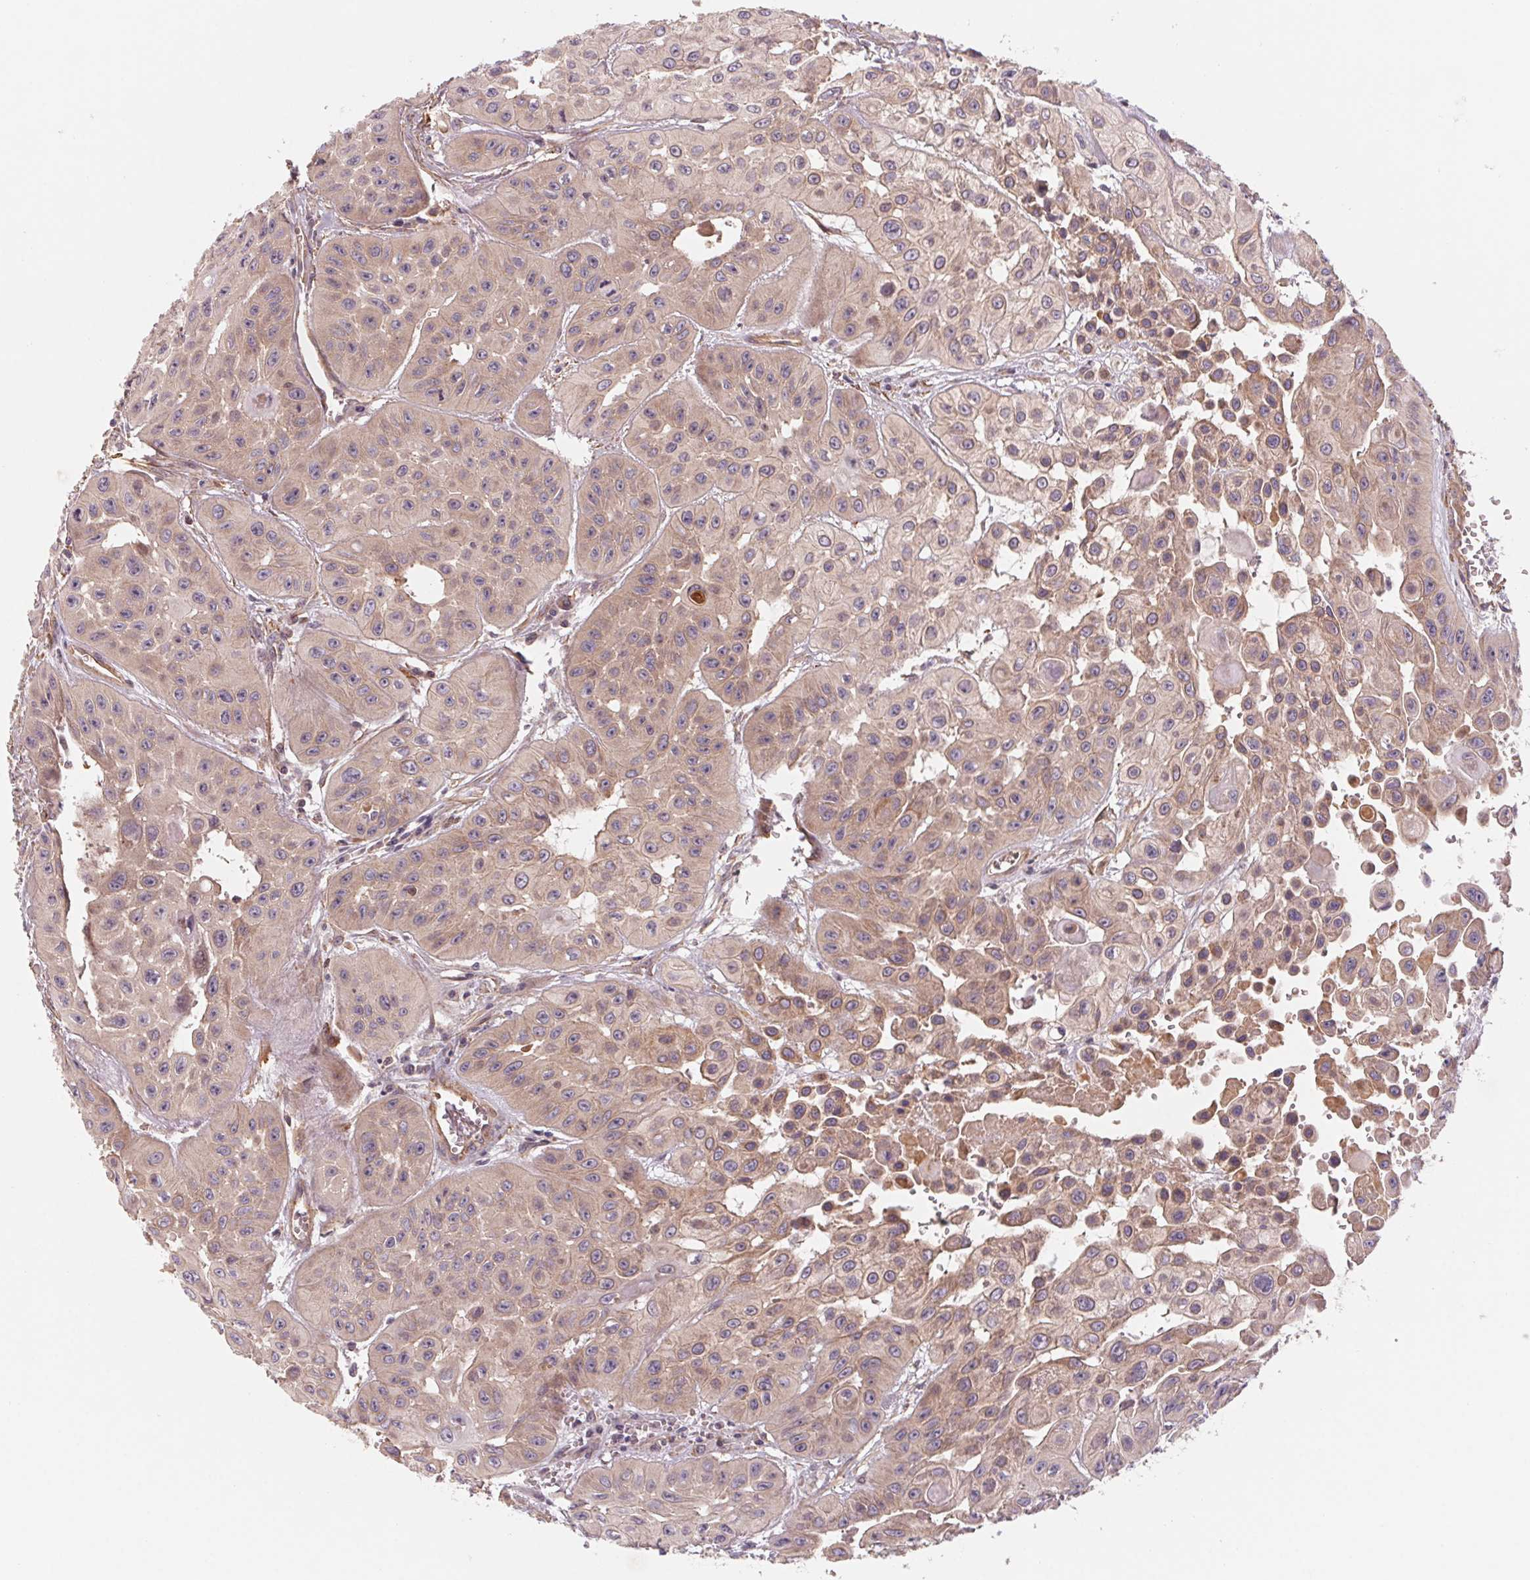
{"staining": {"intensity": "weak", "quantity": "25%-75%", "location": "cytoplasmic/membranous"}, "tissue": "head and neck cancer", "cell_type": "Tumor cells", "image_type": "cancer", "snomed": [{"axis": "morphology", "description": "Adenocarcinoma, NOS"}, {"axis": "topography", "description": "Head-Neck"}], "caption": "Immunohistochemistry (IHC) of head and neck adenocarcinoma exhibits low levels of weak cytoplasmic/membranous positivity in about 25%-75% of tumor cells.", "gene": "CCDC112", "patient": {"sex": "male", "age": 73}}